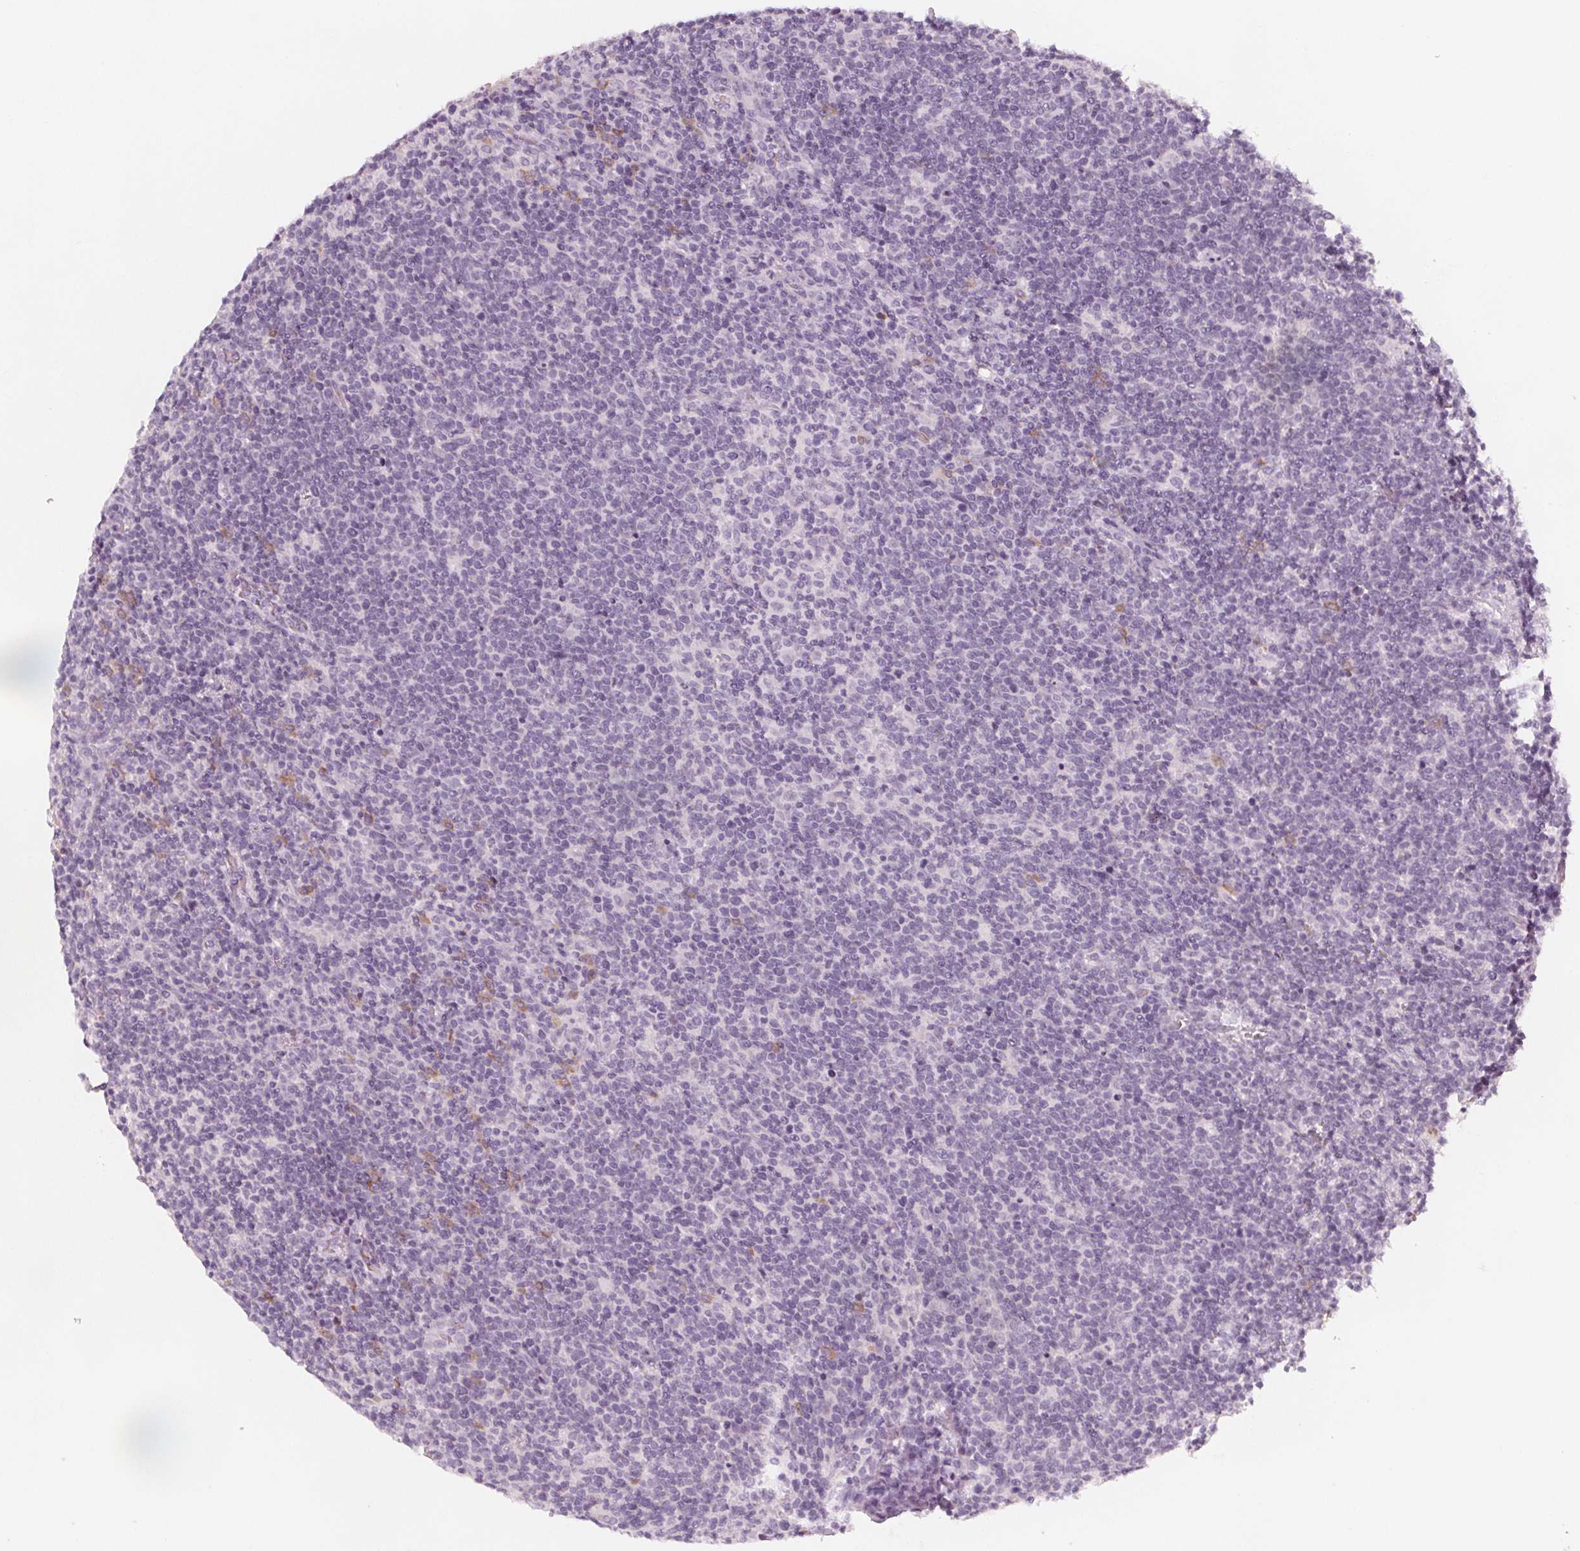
{"staining": {"intensity": "negative", "quantity": "none", "location": "none"}, "tissue": "lymphoma", "cell_type": "Tumor cells", "image_type": "cancer", "snomed": [{"axis": "morphology", "description": "Malignant lymphoma, non-Hodgkin's type, High grade"}, {"axis": "topography", "description": "Lymph node"}], "caption": "Photomicrograph shows no protein expression in tumor cells of lymphoma tissue.", "gene": "MAP1A", "patient": {"sex": "male", "age": 61}}